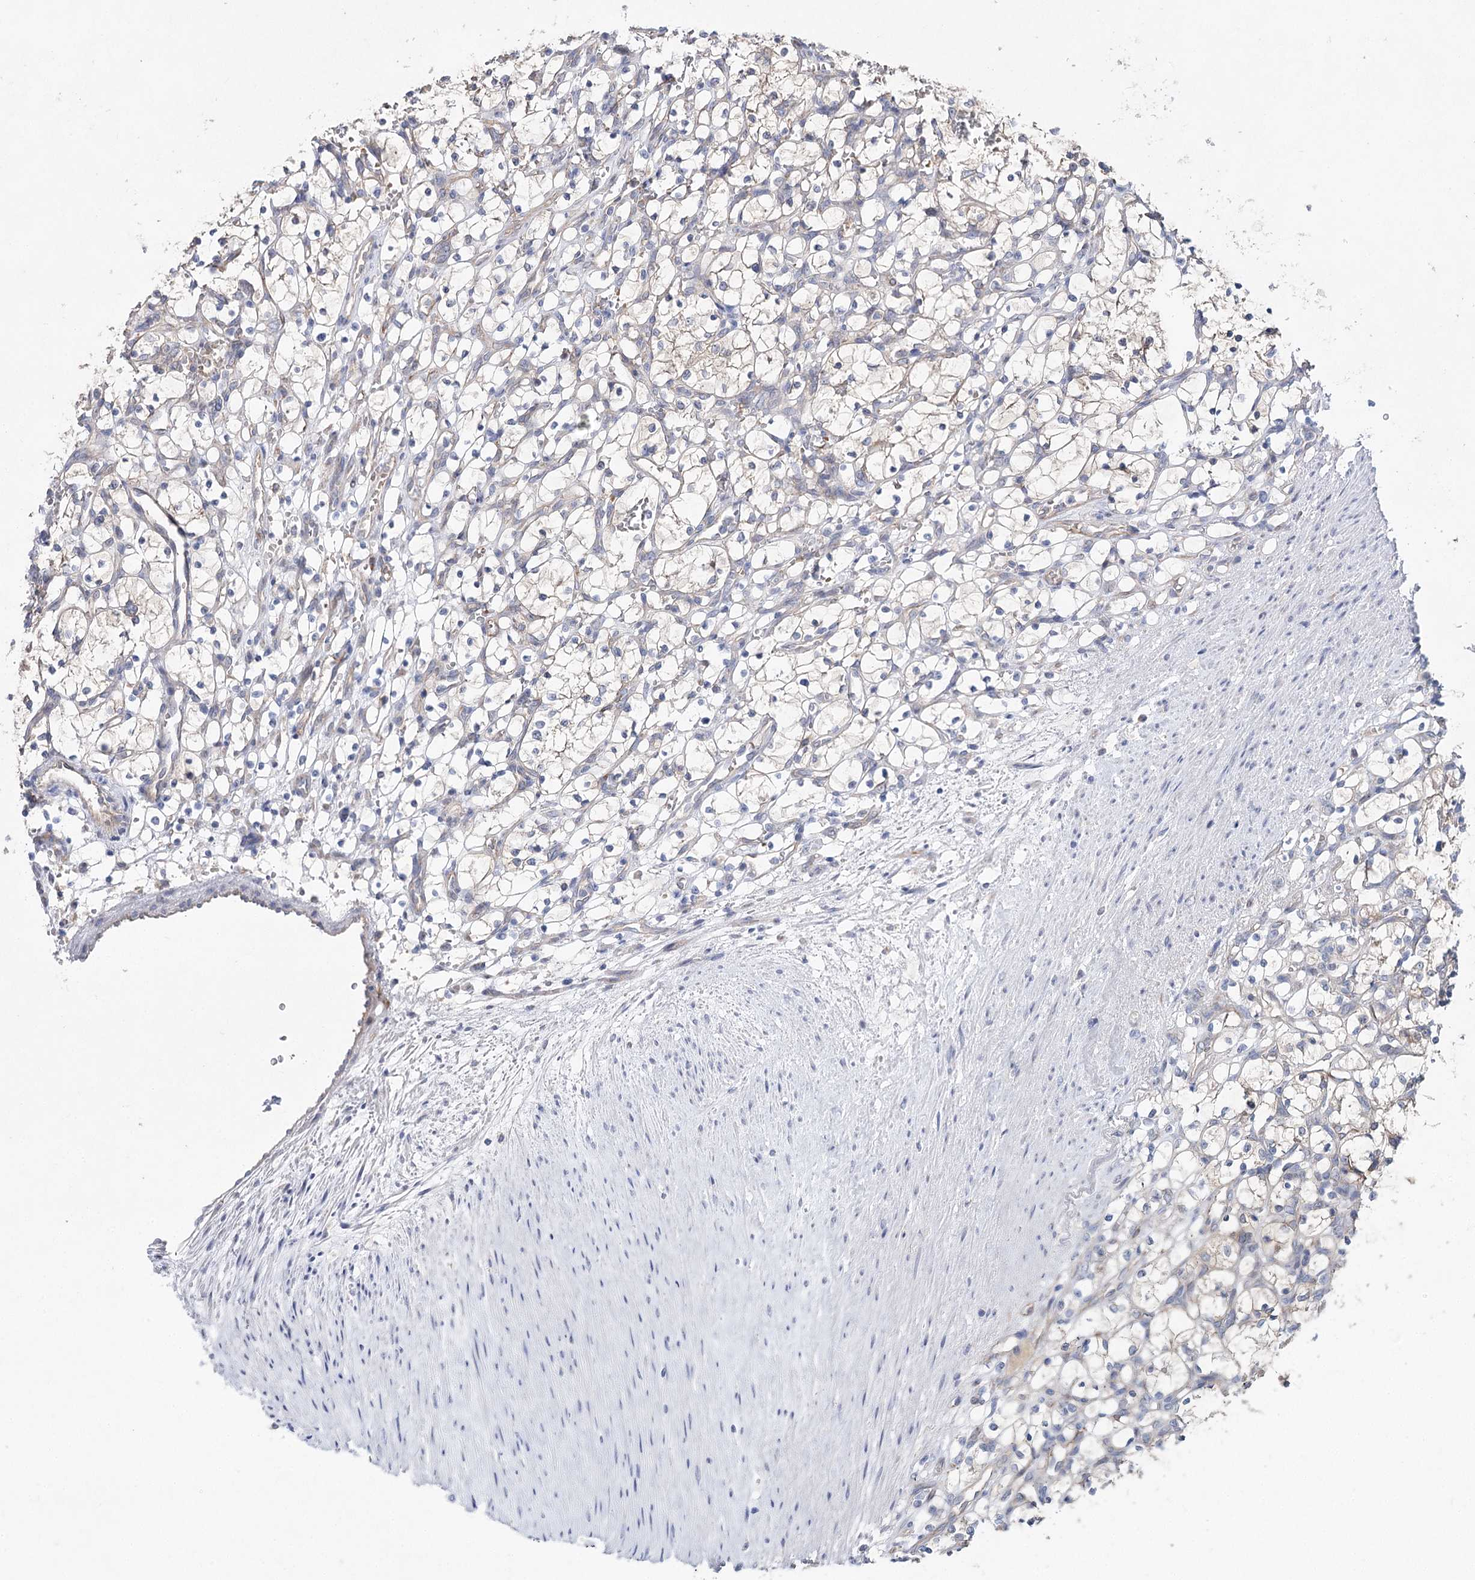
{"staining": {"intensity": "negative", "quantity": "none", "location": "none"}, "tissue": "renal cancer", "cell_type": "Tumor cells", "image_type": "cancer", "snomed": [{"axis": "morphology", "description": "Adenocarcinoma, NOS"}, {"axis": "topography", "description": "Kidney"}], "caption": "Immunohistochemical staining of human renal cancer shows no significant expression in tumor cells.", "gene": "LRRC14B", "patient": {"sex": "female", "age": 69}}